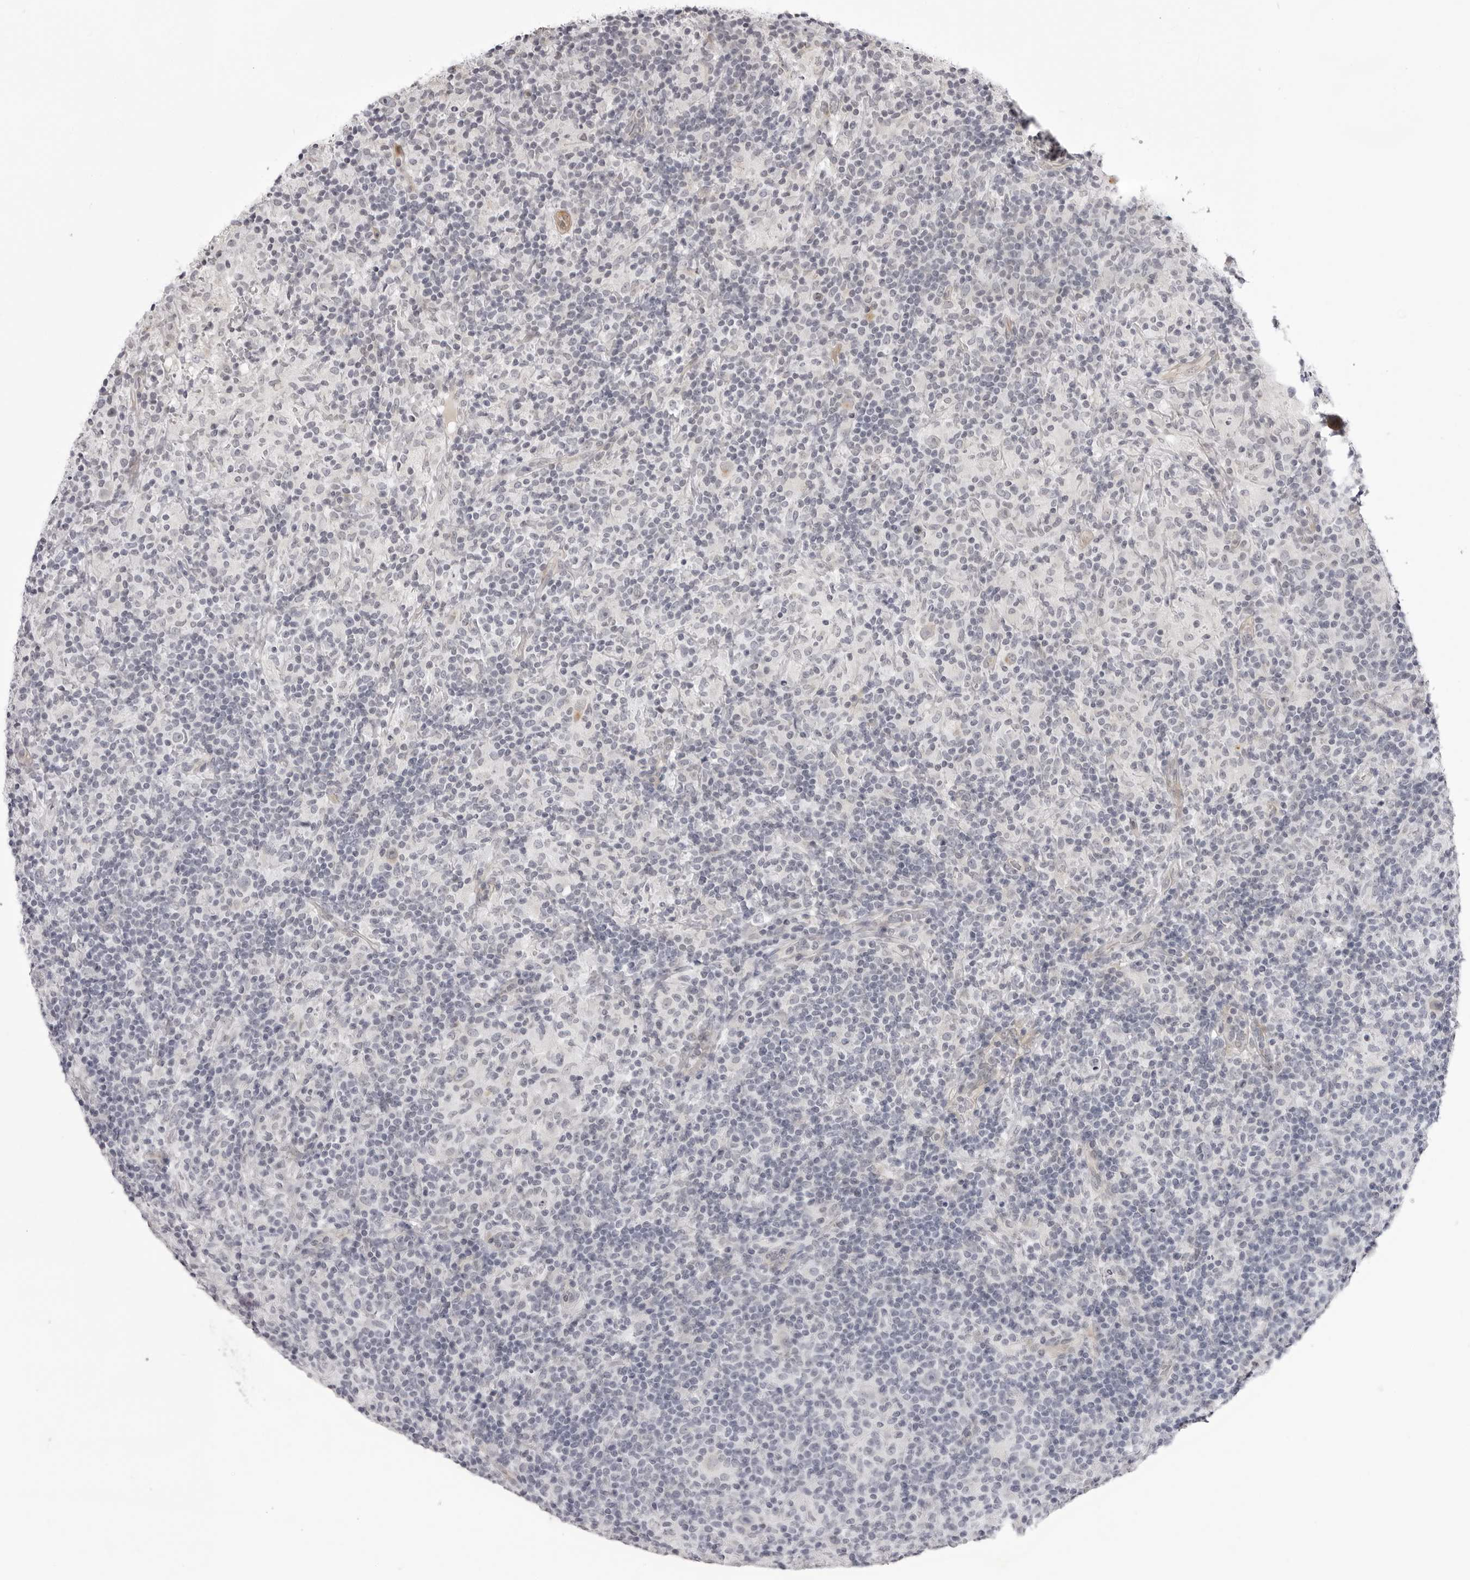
{"staining": {"intensity": "negative", "quantity": "none", "location": "none"}, "tissue": "lymphoma", "cell_type": "Tumor cells", "image_type": "cancer", "snomed": [{"axis": "morphology", "description": "Hodgkin's disease, NOS"}, {"axis": "topography", "description": "Lymph node"}], "caption": "IHC of human lymphoma exhibits no staining in tumor cells.", "gene": "SUGCT", "patient": {"sex": "male", "age": 70}}